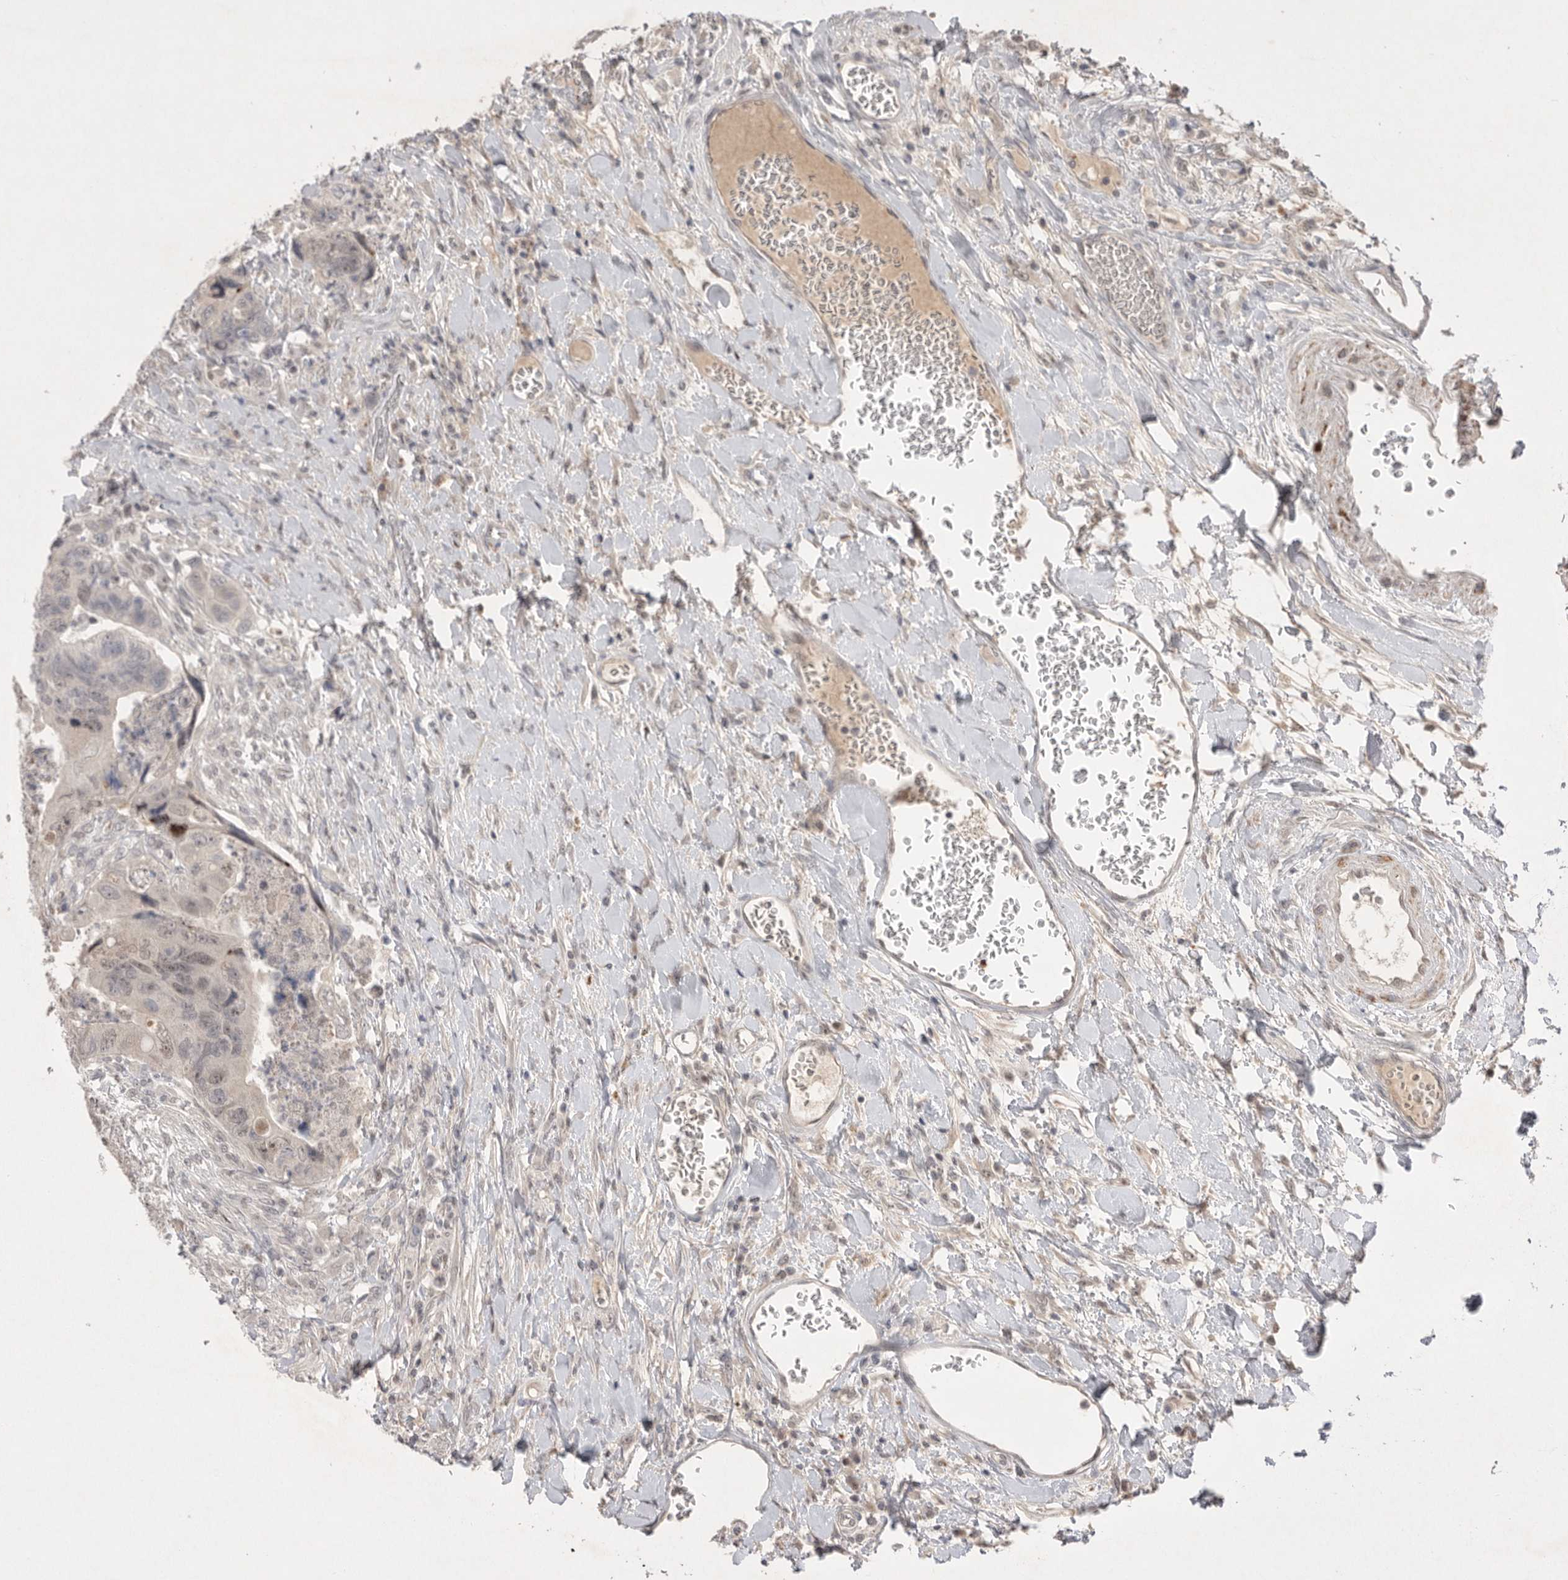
{"staining": {"intensity": "weak", "quantity": "<25%", "location": "nuclear"}, "tissue": "colorectal cancer", "cell_type": "Tumor cells", "image_type": "cancer", "snomed": [{"axis": "morphology", "description": "Adenocarcinoma, NOS"}, {"axis": "topography", "description": "Rectum"}], "caption": "Colorectal cancer was stained to show a protein in brown. There is no significant positivity in tumor cells.", "gene": "HUS1", "patient": {"sex": "male", "age": 63}}